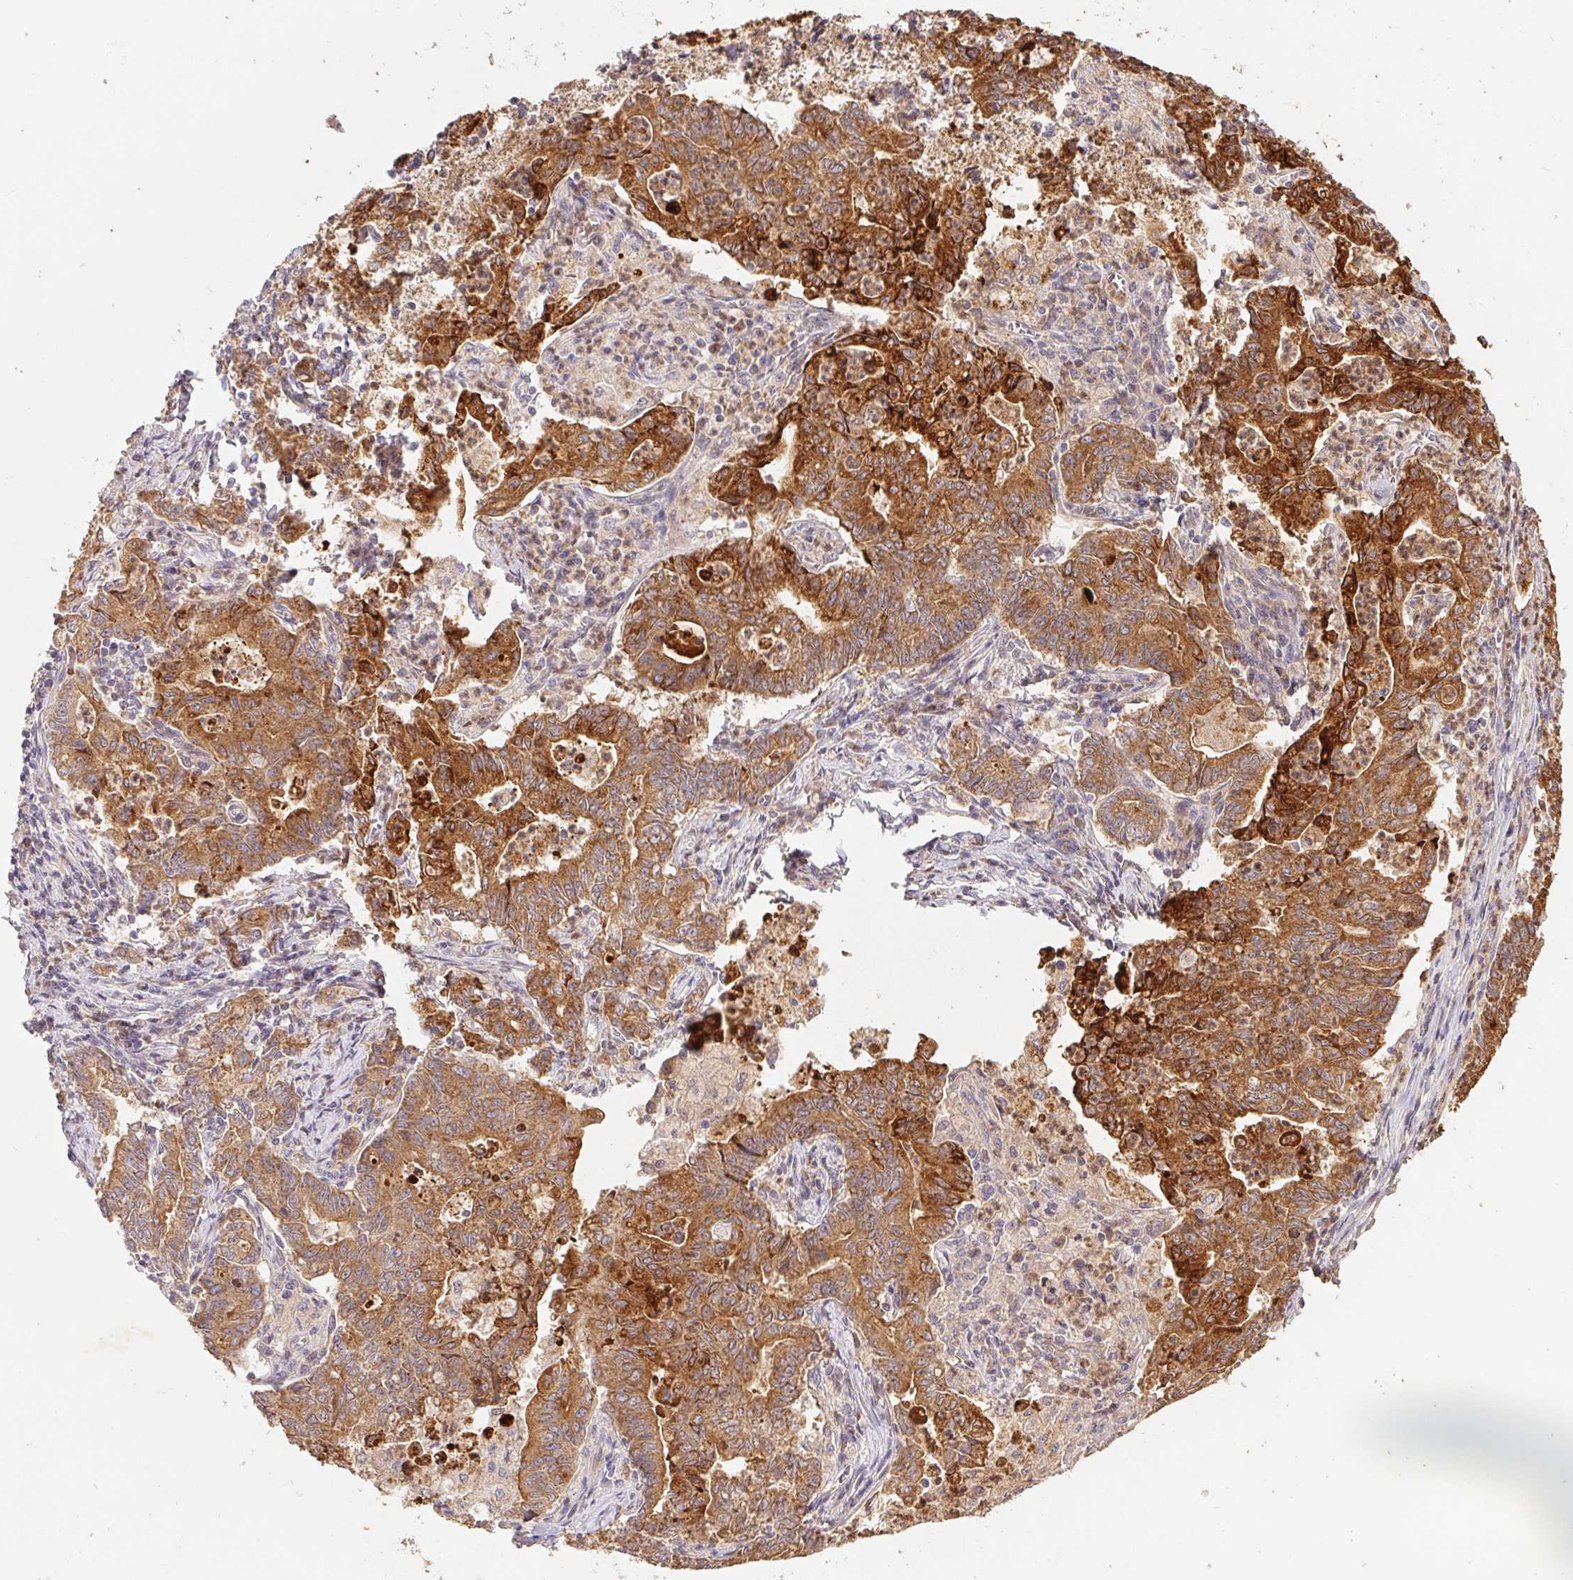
{"staining": {"intensity": "strong", "quantity": ">75%", "location": "cytoplasmic/membranous"}, "tissue": "stomach cancer", "cell_type": "Tumor cells", "image_type": "cancer", "snomed": [{"axis": "morphology", "description": "Adenocarcinoma, NOS"}, {"axis": "topography", "description": "Stomach, upper"}], "caption": "Brown immunohistochemical staining in human stomach adenocarcinoma shows strong cytoplasmic/membranous positivity in approximately >75% of tumor cells. (DAB (3,3'-diaminobenzidine) IHC, brown staining for protein, blue staining for nuclei).", "gene": "RAB11A", "patient": {"sex": "female", "age": 79}}